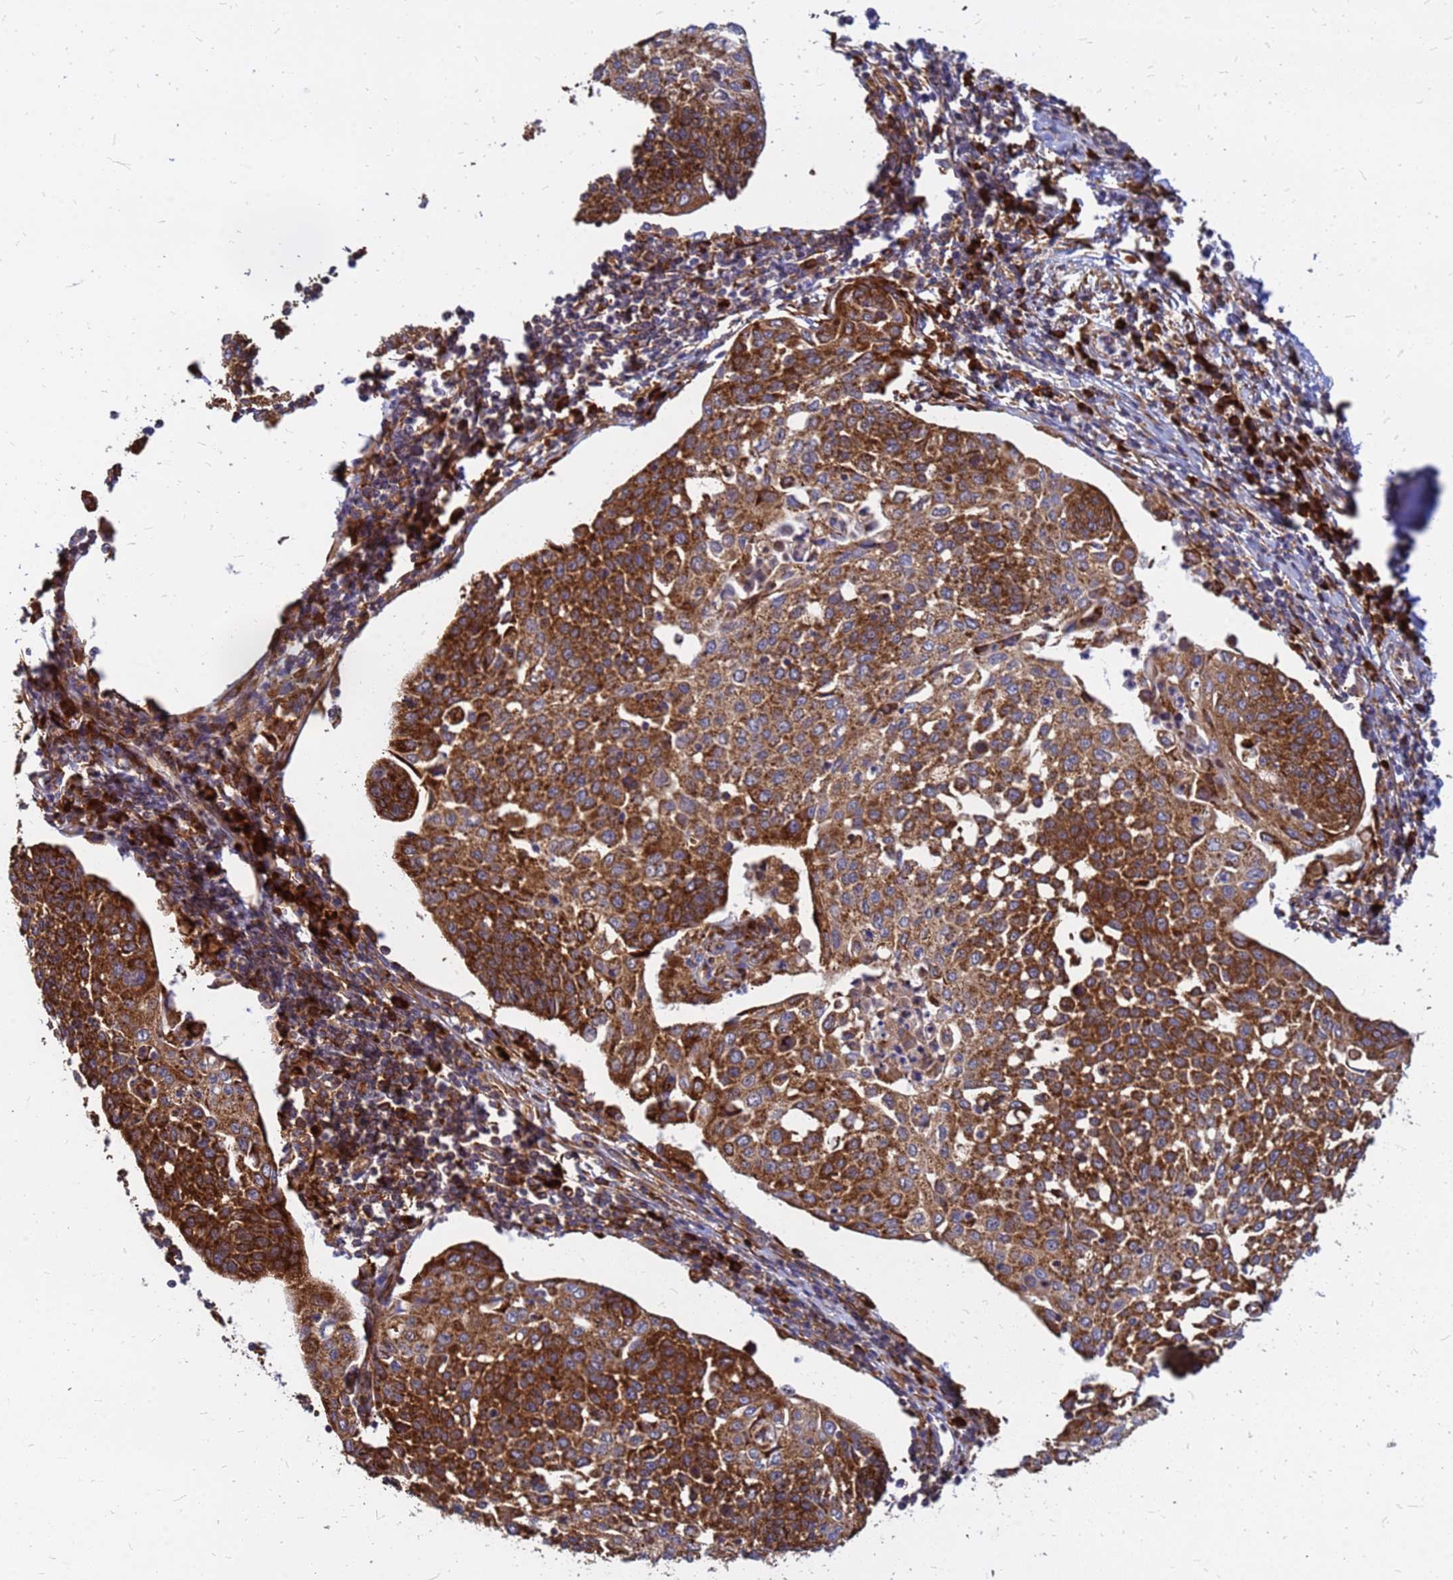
{"staining": {"intensity": "strong", "quantity": ">75%", "location": "cytoplasmic/membranous"}, "tissue": "cervical cancer", "cell_type": "Tumor cells", "image_type": "cancer", "snomed": [{"axis": "morphology", "description": "Squamous cell carcinoma, NOS"}, {"axis": "topography", "description": "Cervix"}], "caption": "Immunohistochemistry micrograph of squamous cell carcinoma (cervical) stained for a protein (brown), which exhibits high levels of strong cytoplasmic/membranous staining in about >75% of tumor cells.", "gene": "RPL8", "patient": {"sex": "female", "age": 34}}